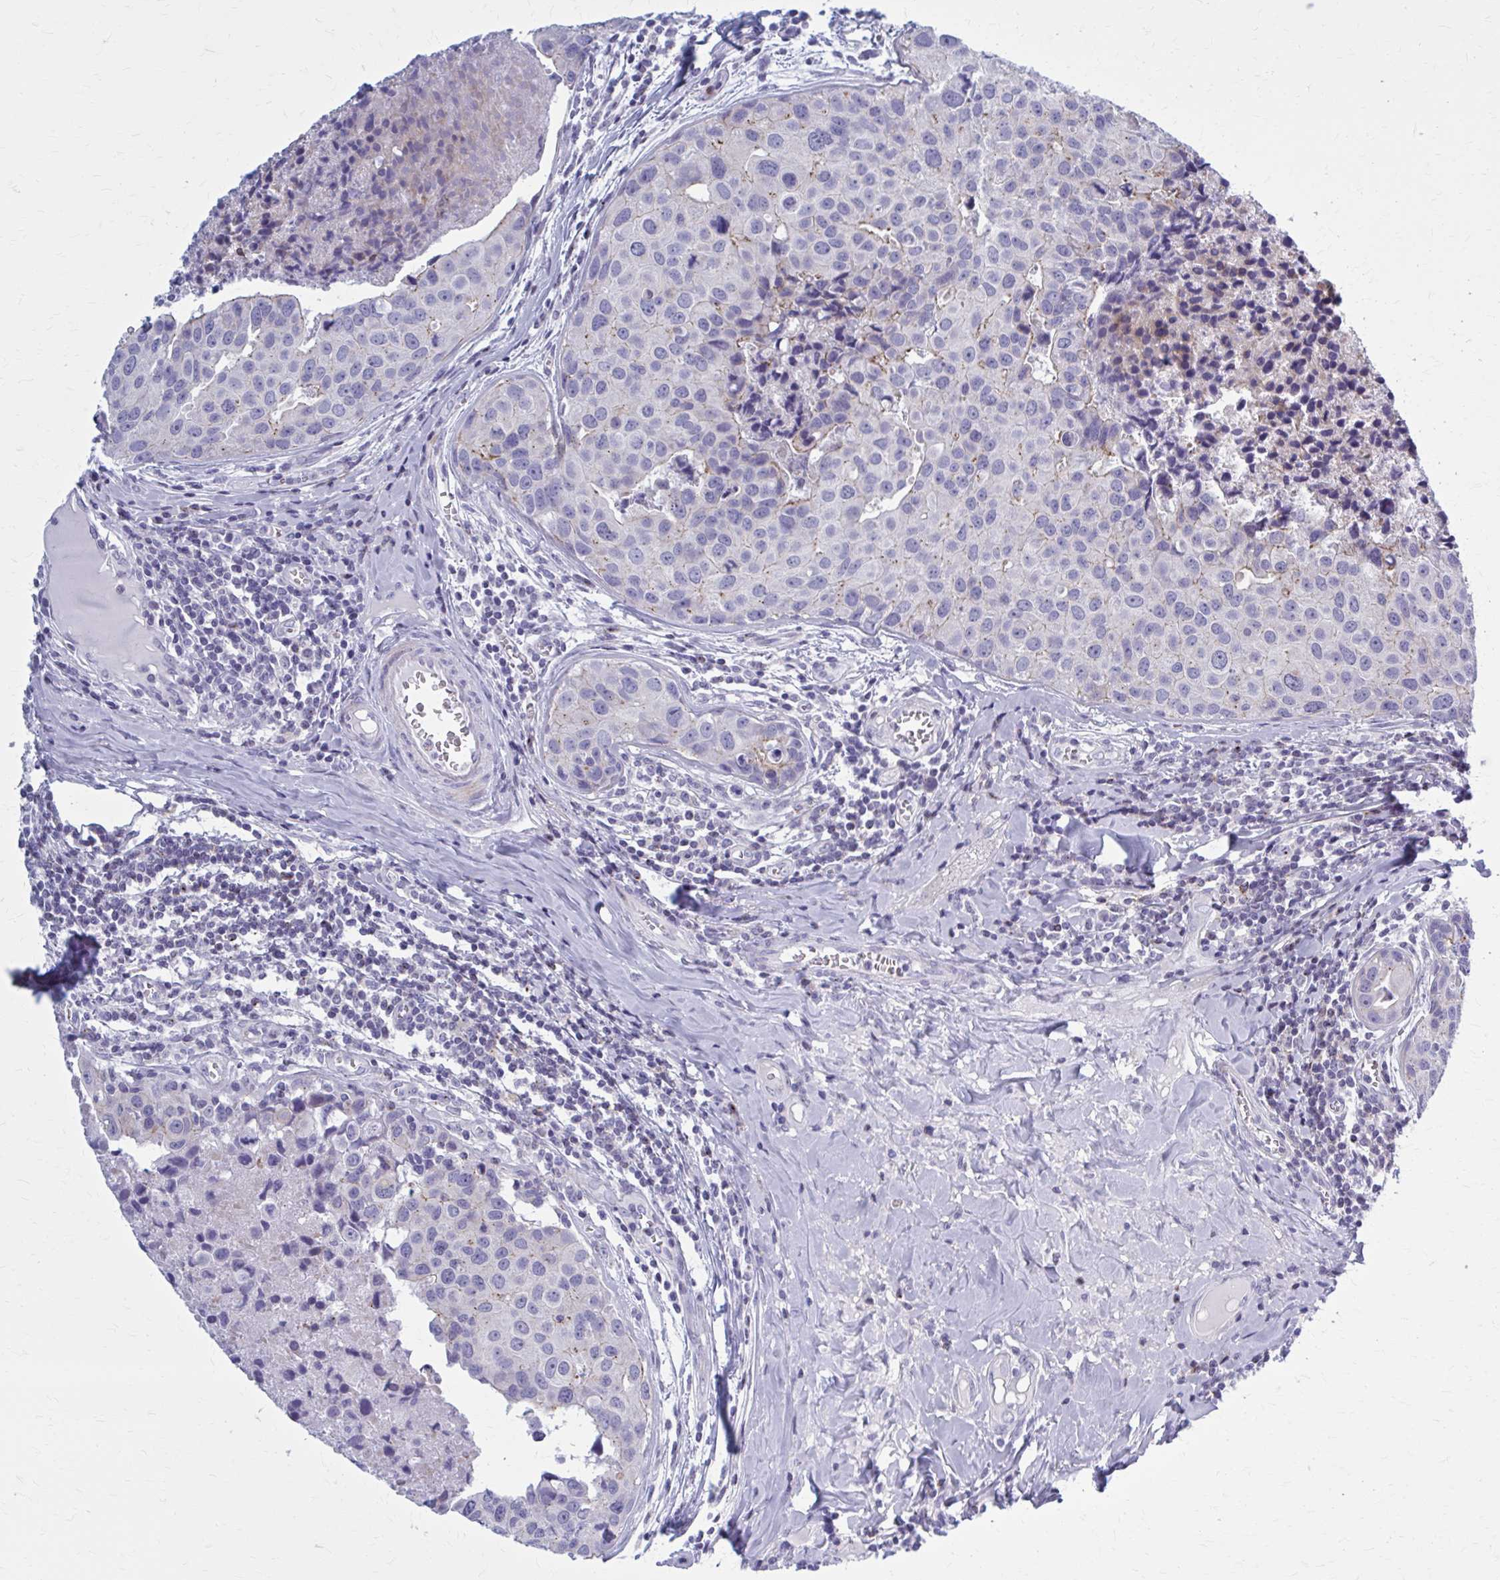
{"staining": {"intensity": "weak", "quantity": "<25%", "location": "cytoplasmic/membranous"}, "tissue": "breast cancer", "cell_type": "Tumor cells", "image_type": "cancer", "snomed": [{"axis": "morphology", "description": "Duct carcinoma"}, {"axis": "topography", "description": "Breast"}], "caption": "The immunohistochemistry (IHC) photomicrograph has no significant staining in tumor cells of invasive ductal carcinoma (breast) tissue.", "gene": "PEDS1", "patient": {"sex": "female", "age": 24}}